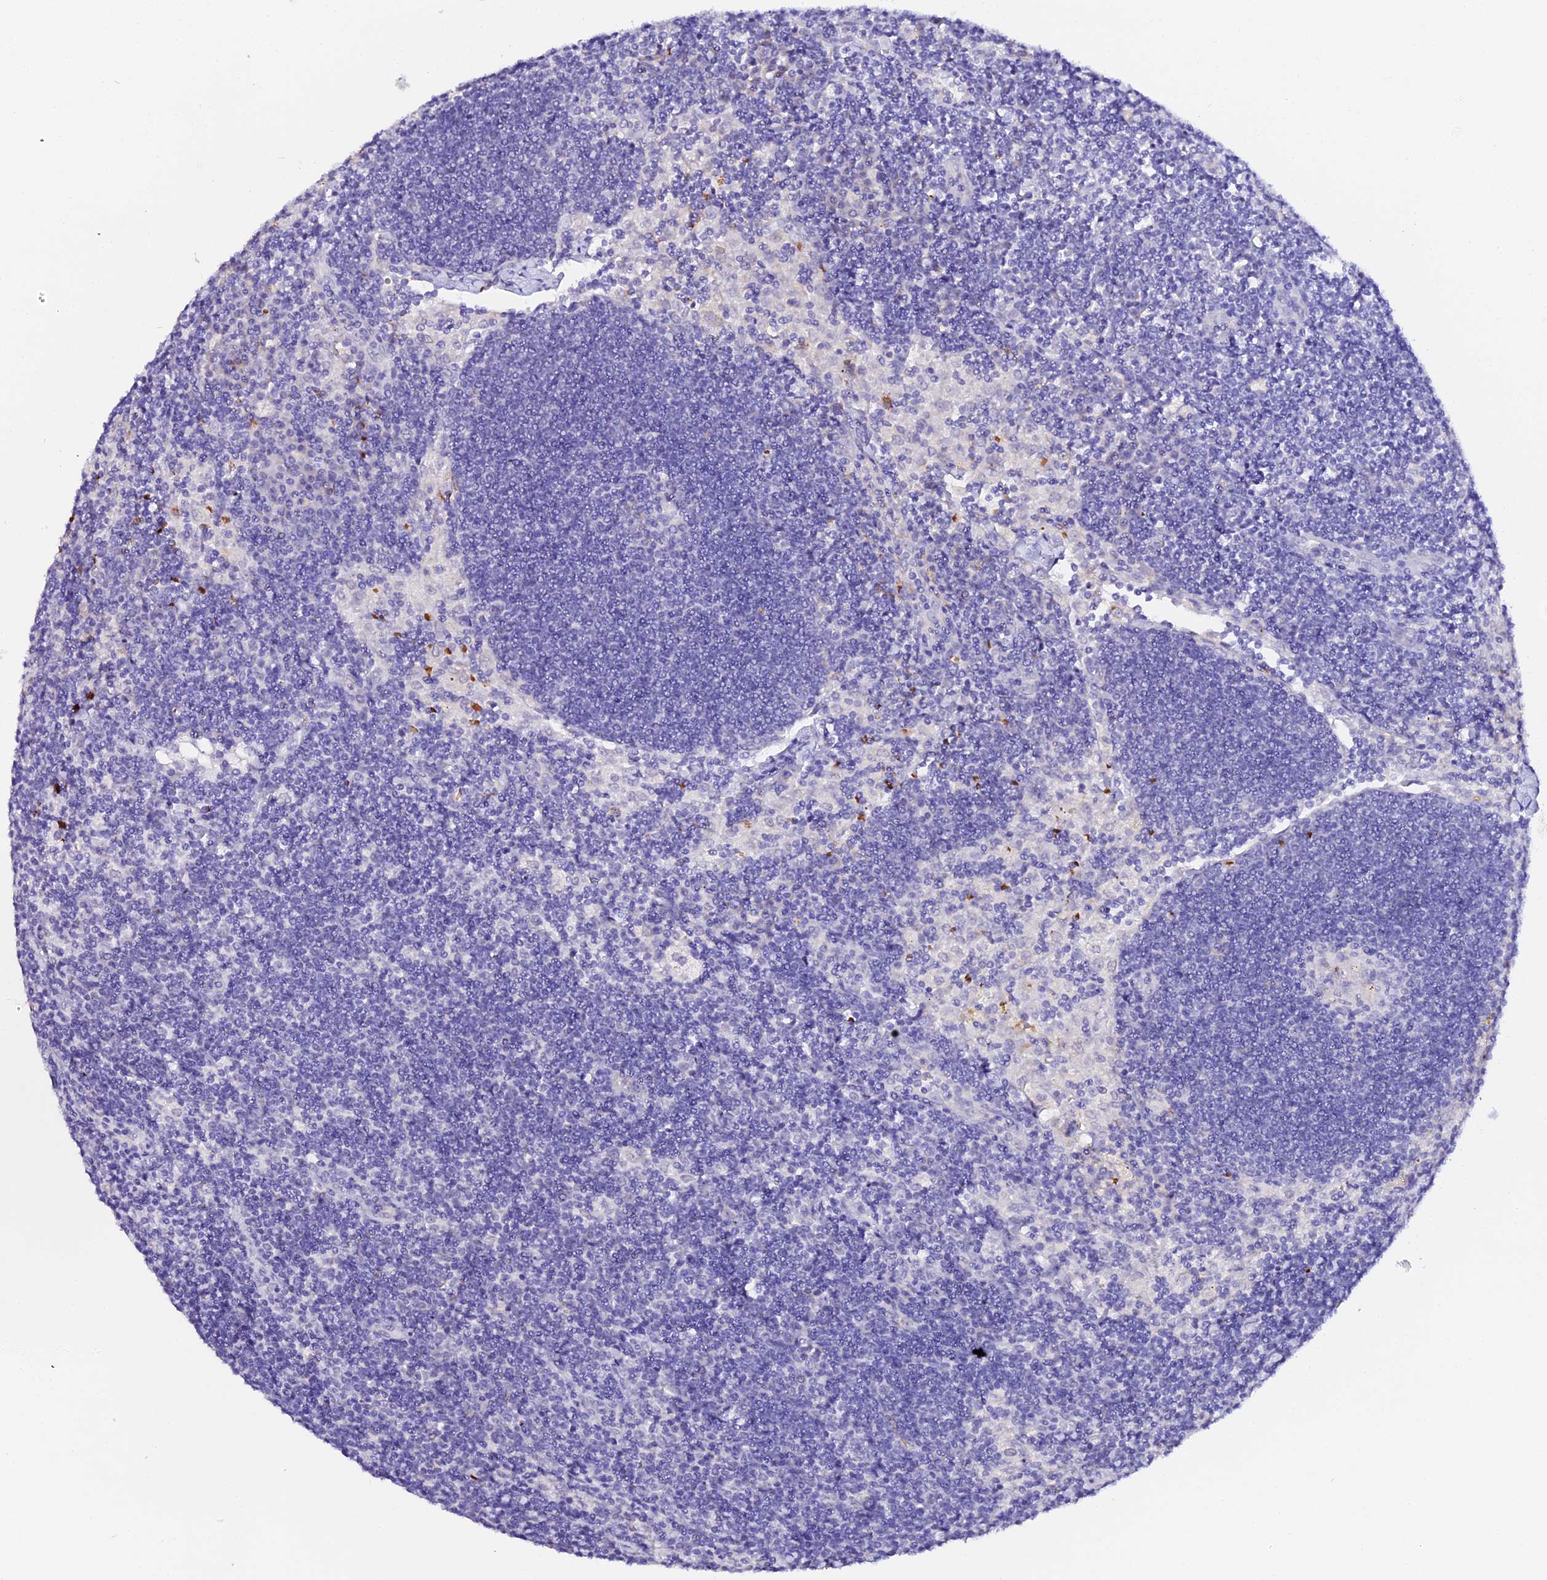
{"staining": {"intensity": "negative", "quantity": "none", "location": "none"}, "tissue": "lymph node", "cell_type": "Germinal center cells", "image_type": "normal", "snomed": [{"axis": "morphology", "description": "Normal tissue, NOS"}, {"axis": "topography", "description": "Lymph node"}], "caption": "Human lymph node stained for a protein using immunohistochemistry reveals no expression in germinal center cells.", "gene": "CFAP45", "patient": {"sex": "male", "age": 24}}